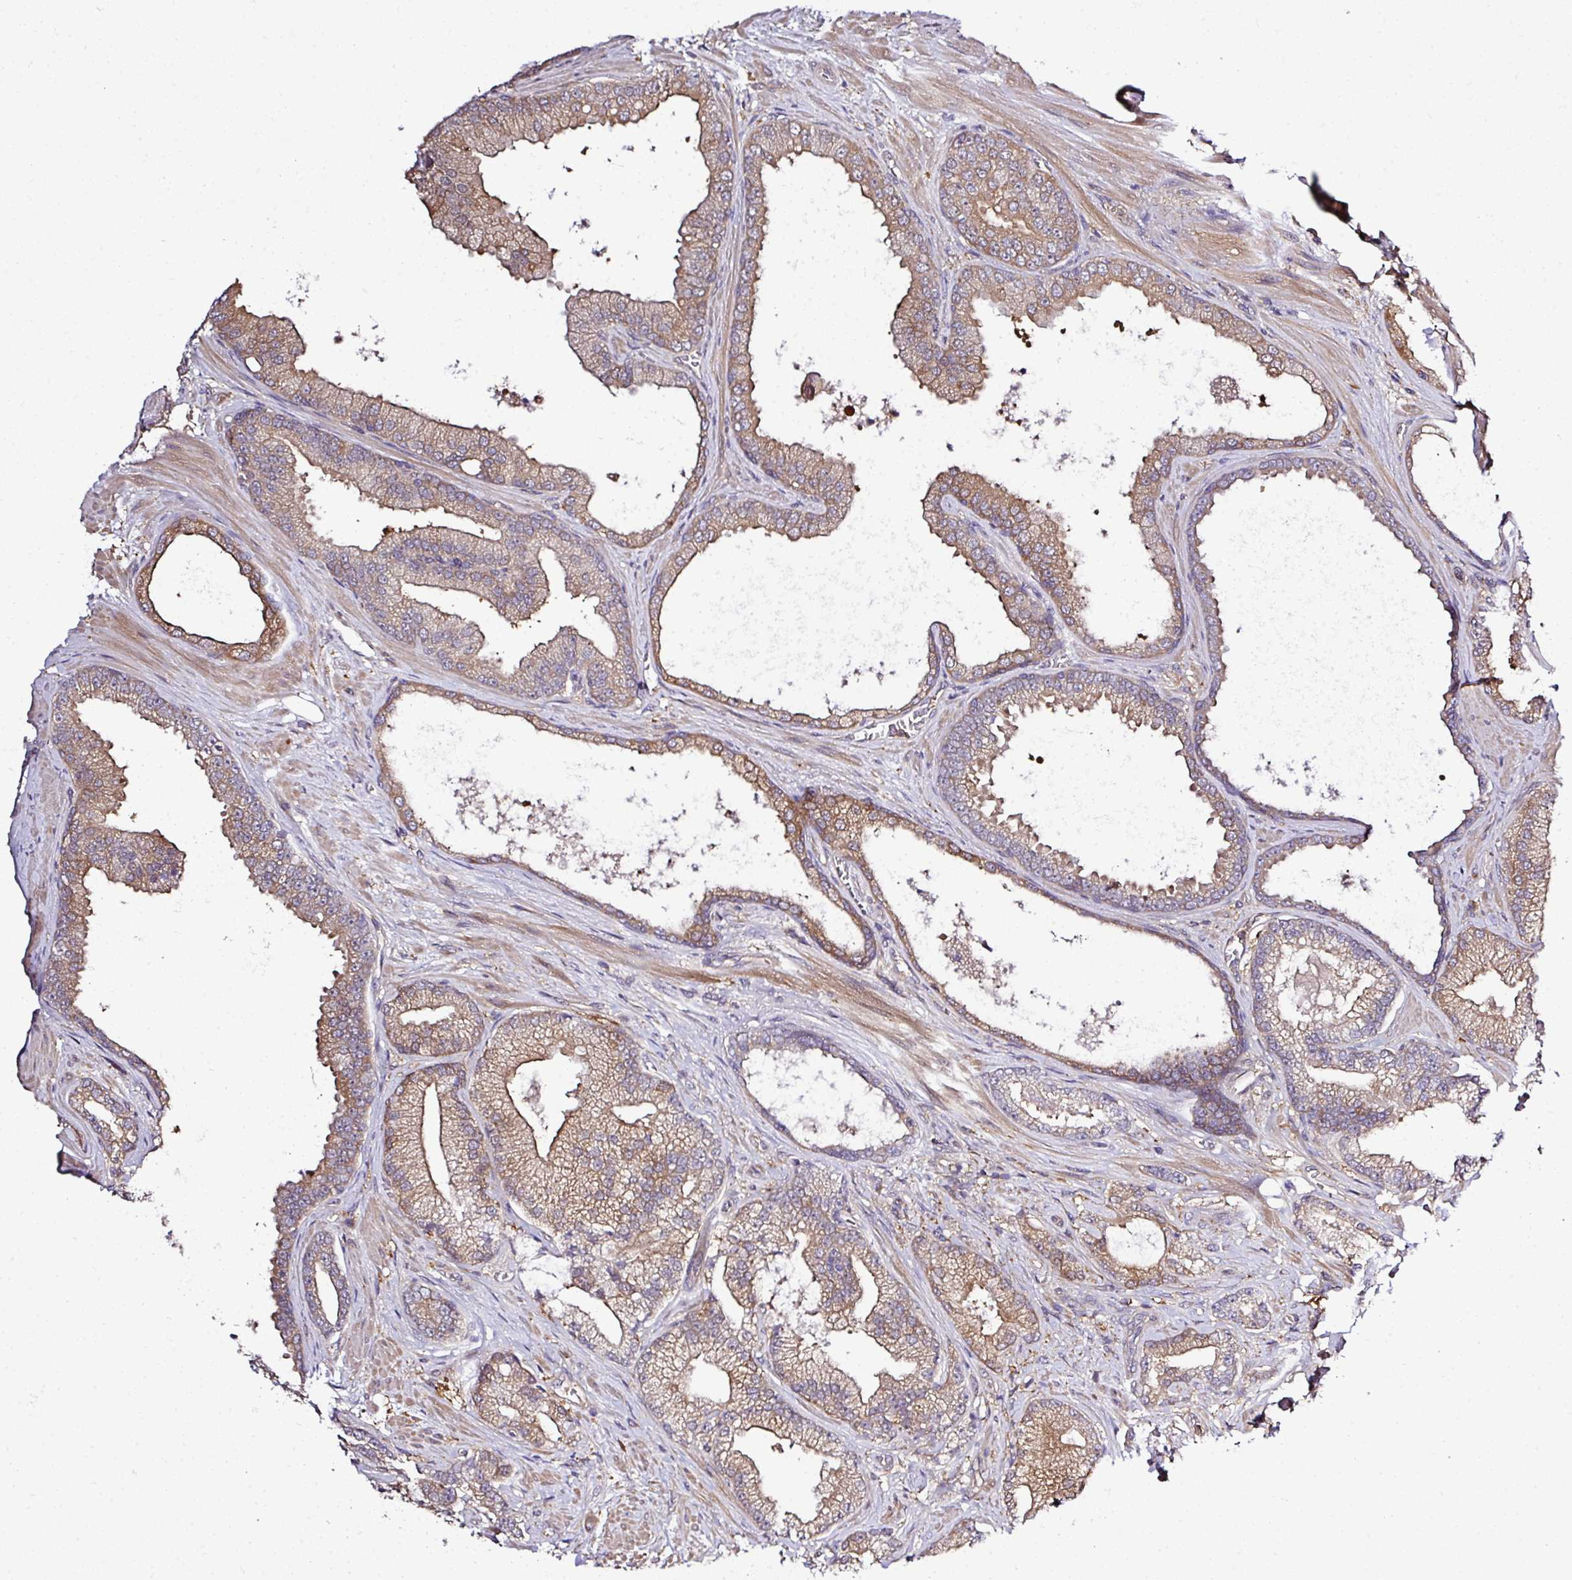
{"staining": {"intensity": "moderate", "quantity": ">75%", "location": "cytoplasmic/membranous"}, "tissue": "prostate cancer", "cell_type": "Tumor cells", "image_type": "cancer", "snomed": [{"axis": "morphology", "description": "Adenocarcinoma, High grade"}, {"axis": "topography", "description": "Prostate"}], "caption": "Protein staining by immunohistochemistry (IHC) exhibits moderate cytoplasmic/membranous staining in approximately >75% of tumor cells in prostate cancer (high-grade adenocarcinoma).", "gene": "TMEM107", "patient": {"sex": "male", "age": 68}}